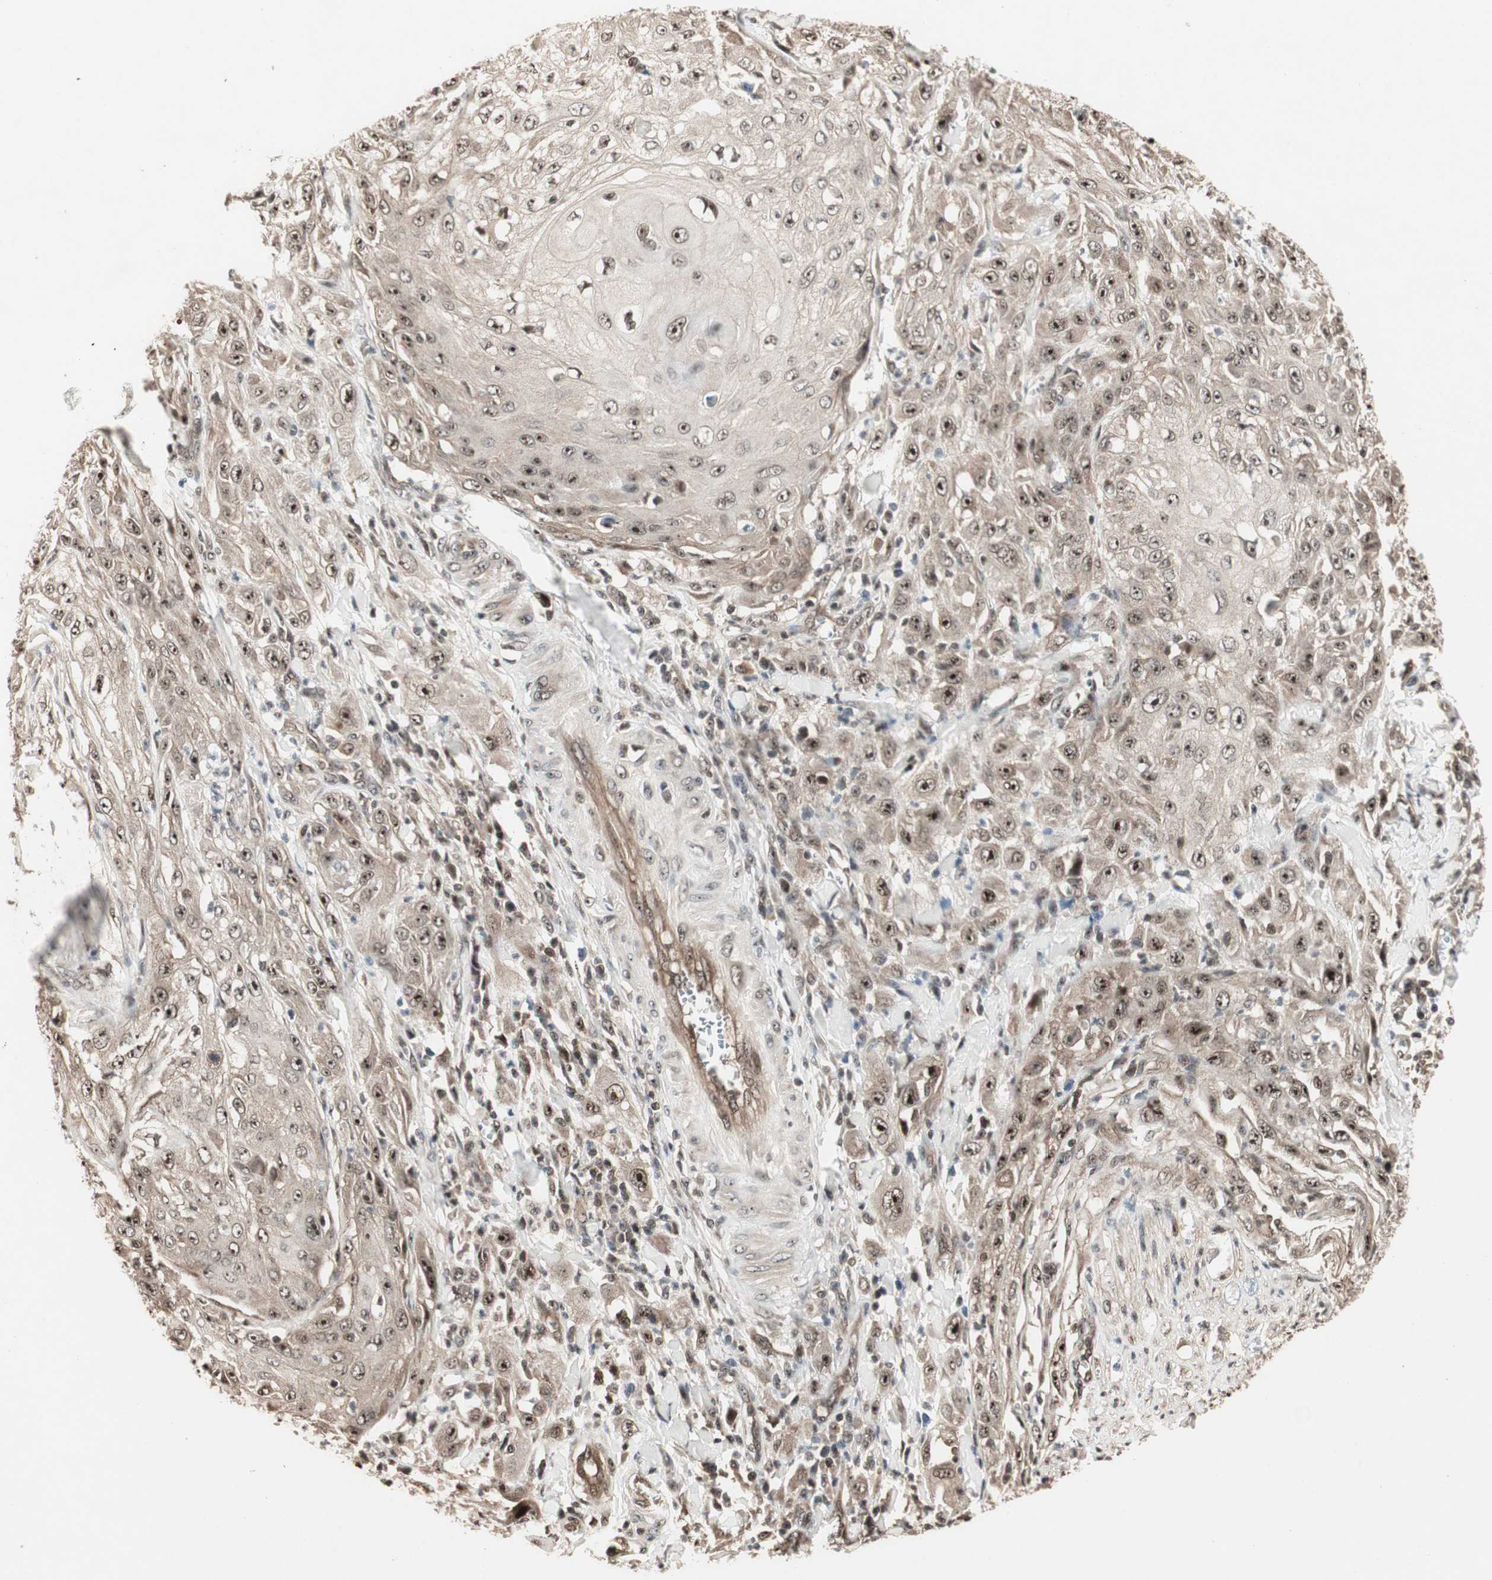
{"staining": {"intensity": "moderate", "quantity": ">75%", "location": "cytoplasmic/membranous,nuclear"}, "tissue": "skin cancer", "cell_type": "Tumor cells", "image_type": "cancer", "snomed": [{"axis": "morphology", "description": "Squamous cell carcinoma, NOS"}, {"axis": "morphology", "description": "Squamous cell carcinoma, metastatic, NOS"}, {"axis": "topography", "description": "Skin"}, {"axis": "topography", "description": "Lymph node"}], "caption": "Squamous cell carcinoma (skin) stained for a protein (brown) displays moderate cytoplasmic/membranous and nuclear positive staining in about >75% of tumor cells.", "gene": "CSNK2B", "patient": {"sex": "male", "age": 75}}